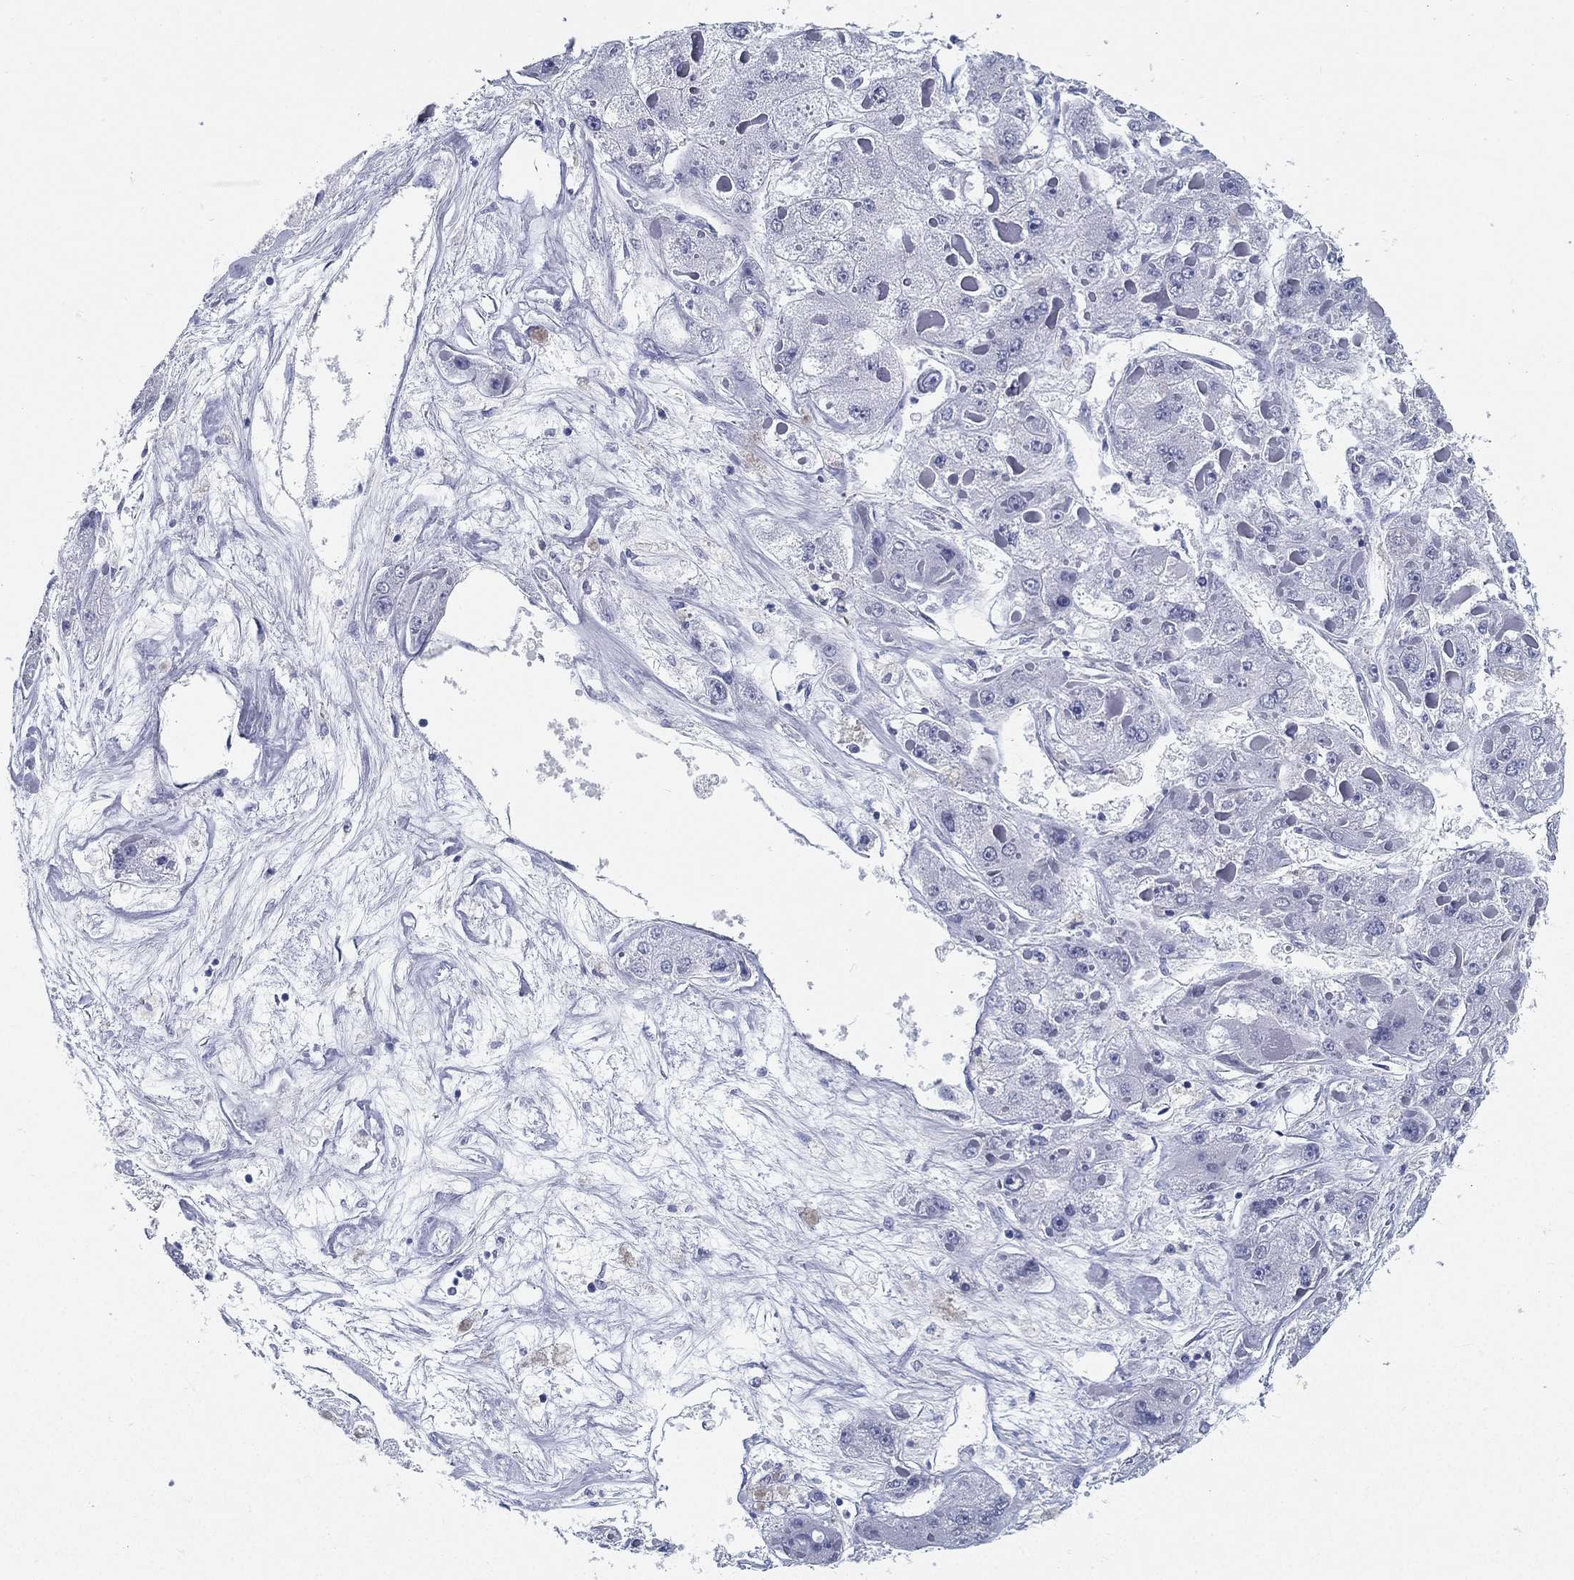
{"staining": {"intensity": "negative", "quantity": "none", "location": "none"}, "tissue": "liver cancer", "cell_type": "Tumor cells", "image_type": "cancer", "snomed": [{"axis": "morphology", "description": "Carcinoma, Hepatocellular, NOS"}, {"axis": "topography", "description": "Liver"}], "caption": "Hepatocellular carcinoma (liver) was stained to show a protein in brown. There is no significant staining in tumor cells.", "gene": "ATP1B2", "patient": {"sex": "female", "age": 73}}